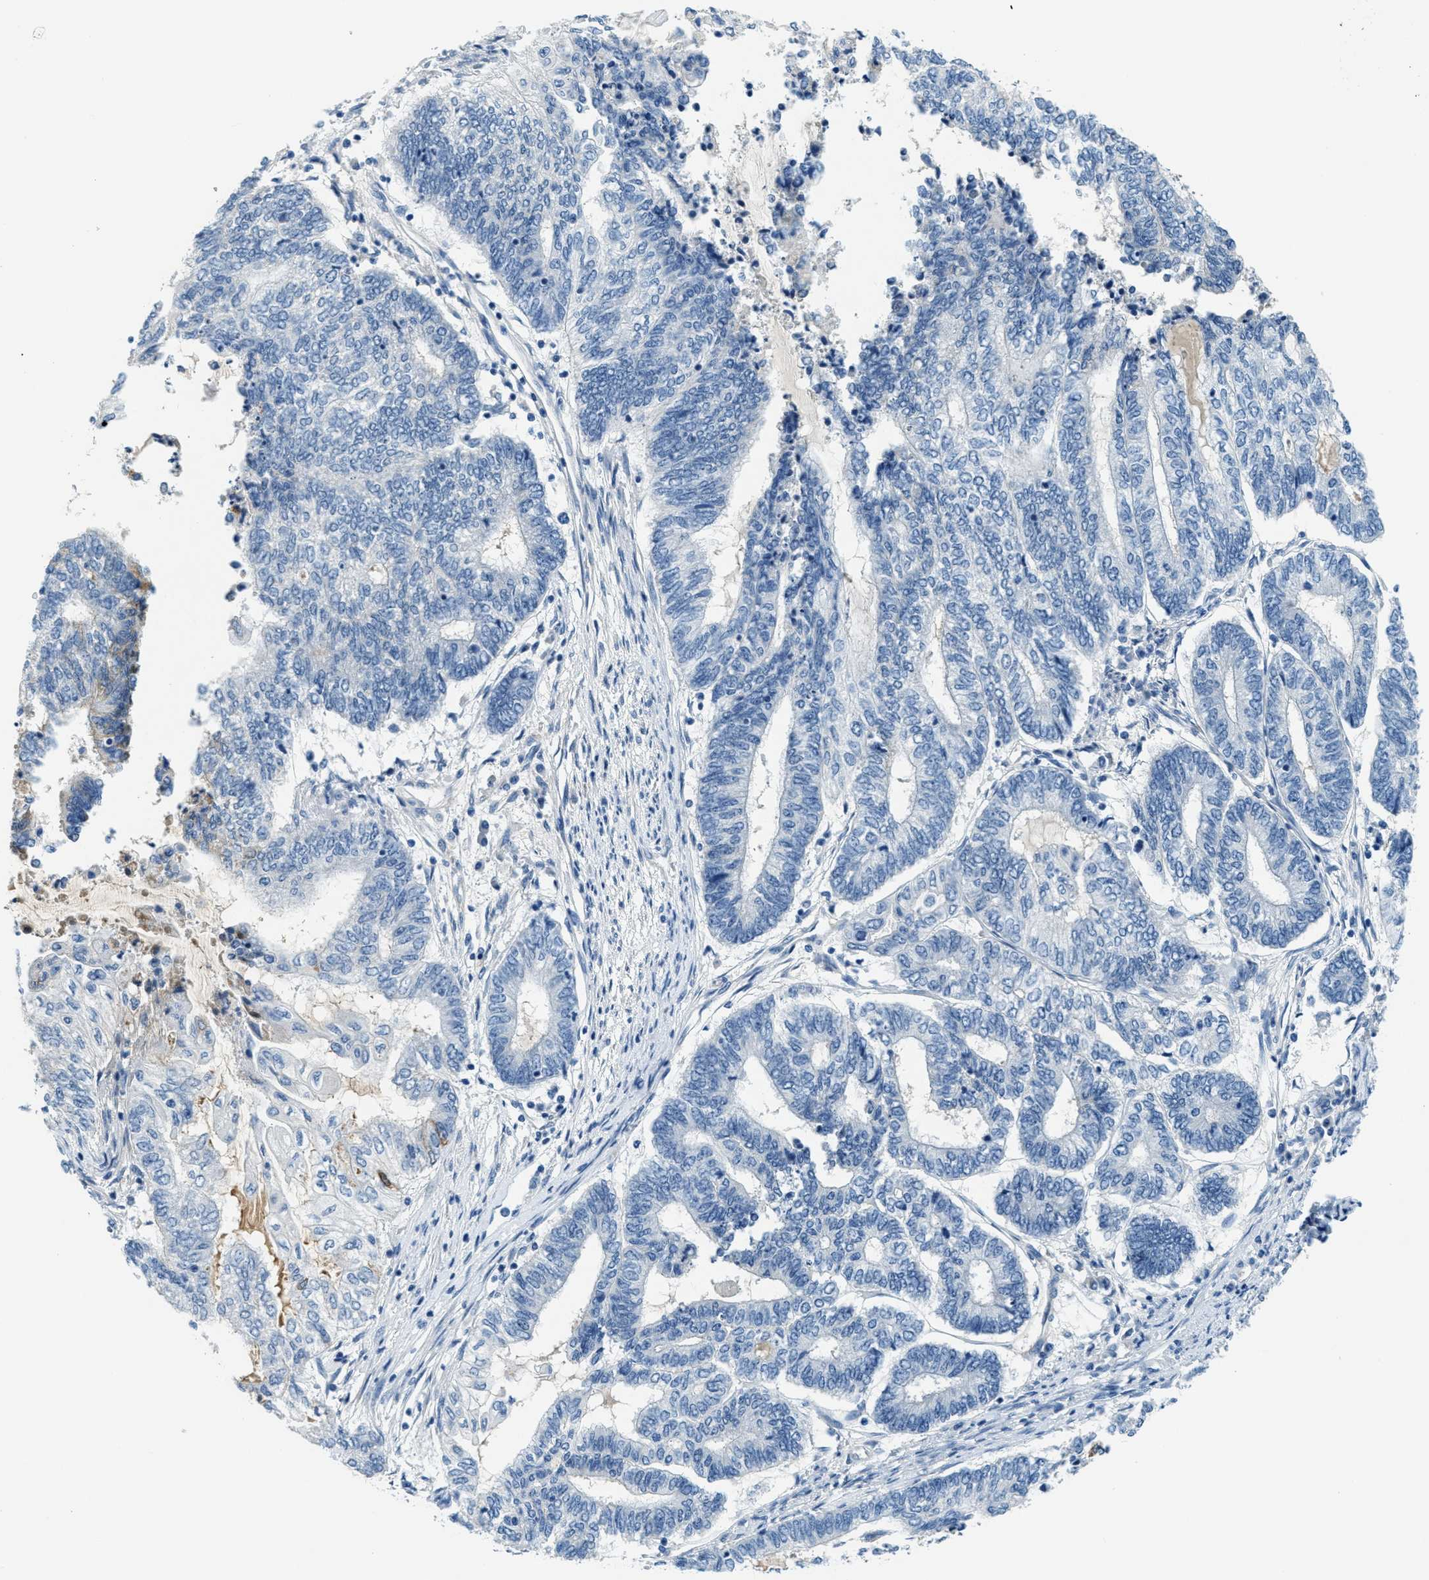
{"staining": {"intensity": "negative", "quantity": "none", "location": "none"}, "tissue": "endometrial cancer", "cell_type": "Tumor cells", "image_type": "cancer", "snomed": [{"axis": "morphology", "description": "Adenocarcinoma, NOS"}, {"axis": "topography", "description": "Uterus"}, {"axis": "topography", "description": "Endometrium"}], "caption": "DAB (3,3'-diaminobenzidine) immunohistochemical staining of endometrial cancer (adenocarcinoma) exhibits no significant expression in tumor cells.", "gene": "A2M", "patient": {"sex": "female", "age": 70}}